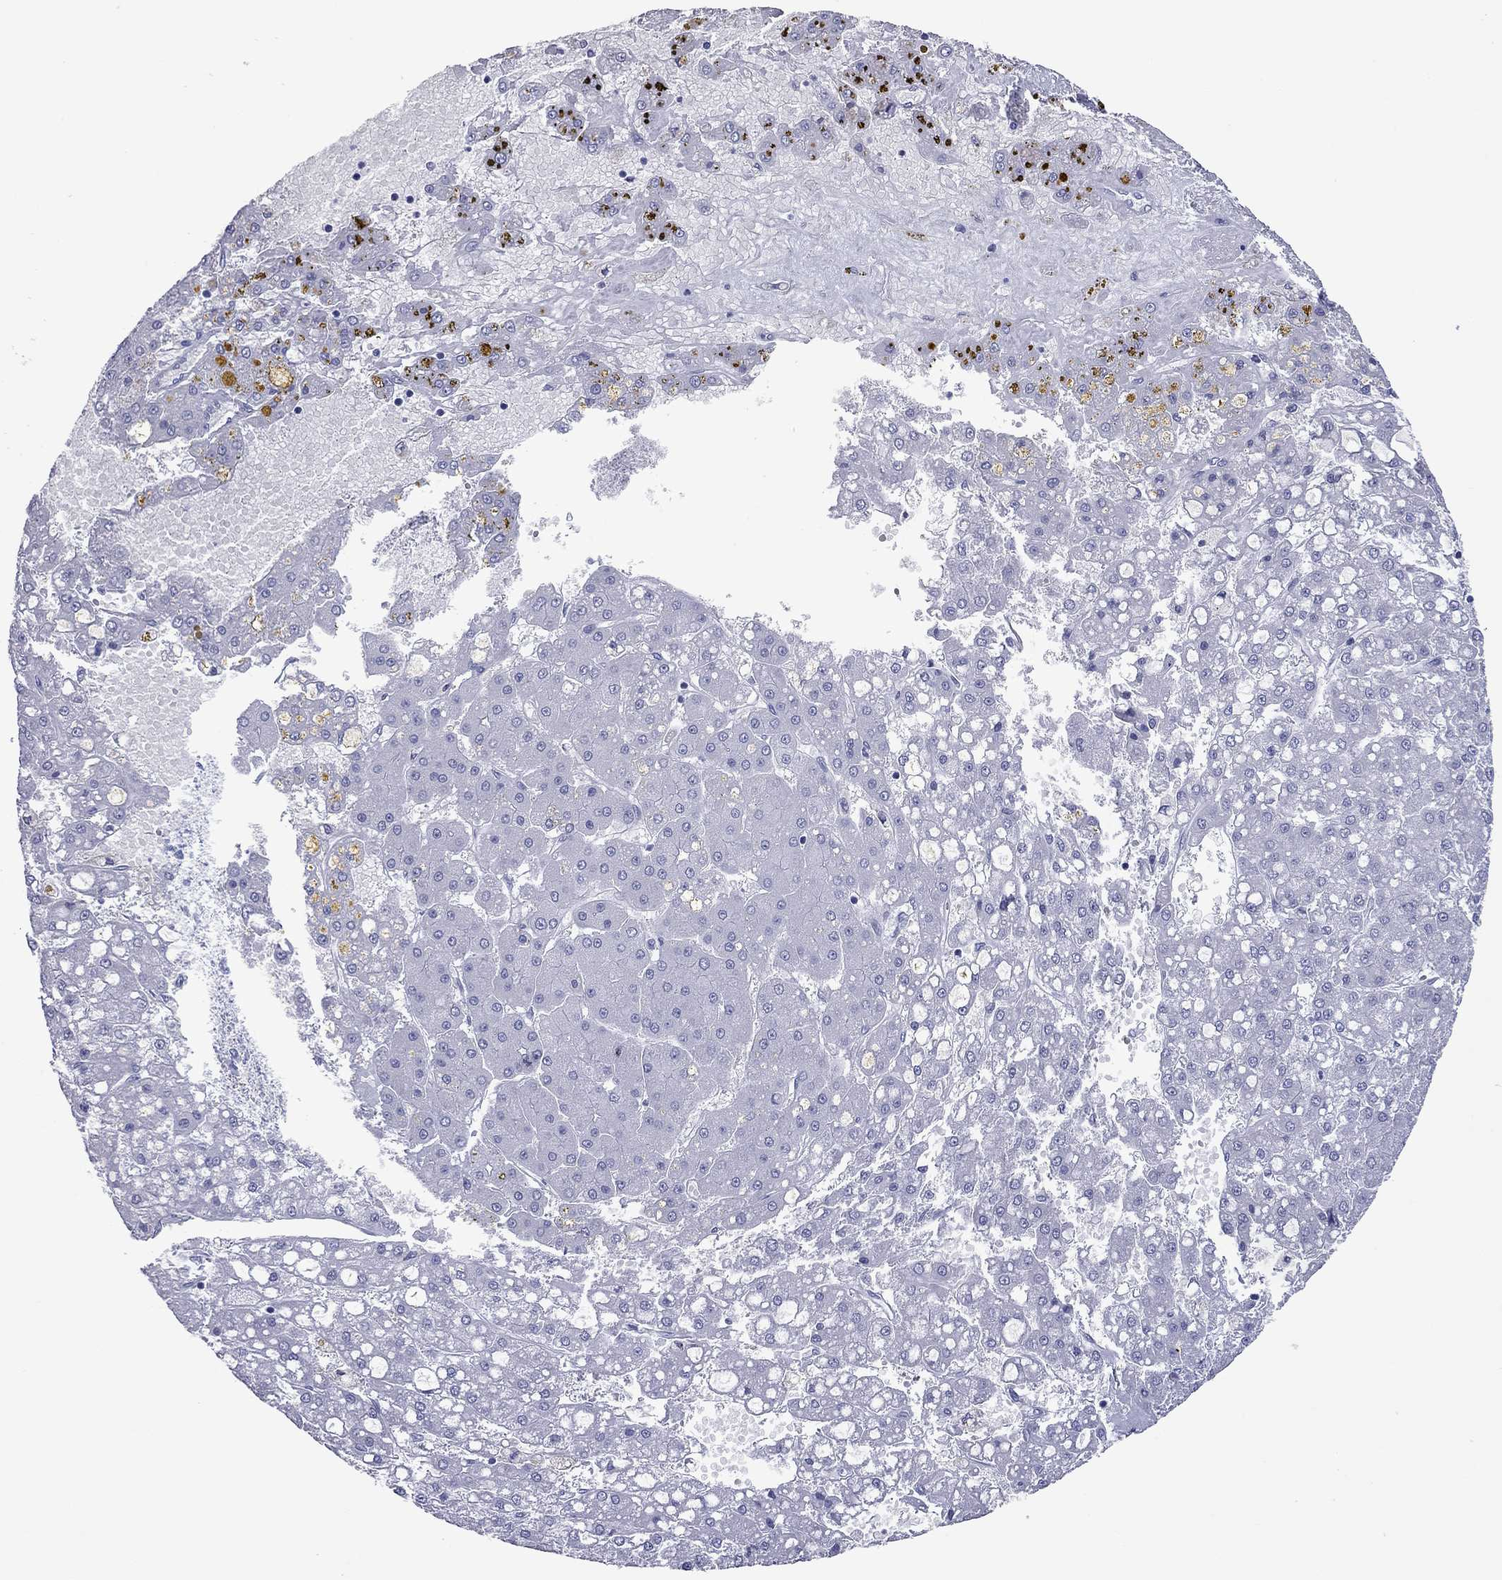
{"staining": {"intensity": "negative", "quantity": "none", "location": "none"}, "tissue": "liver cancer", "cell_type": "Tumor cells", "image_type": "cancer", "snomed": [{"axis": "morphology", "description": "Carcinoma, Hepatocellular, NOS"}, {"axis": "topography", "description": "Liver"}], "caption": "Immunohistochemistry (IHC) of human liver cancer demonstrates no staining in tumor cells.", "gene": "VSIG10", "patient": {"sex": "male", "age": 67}}